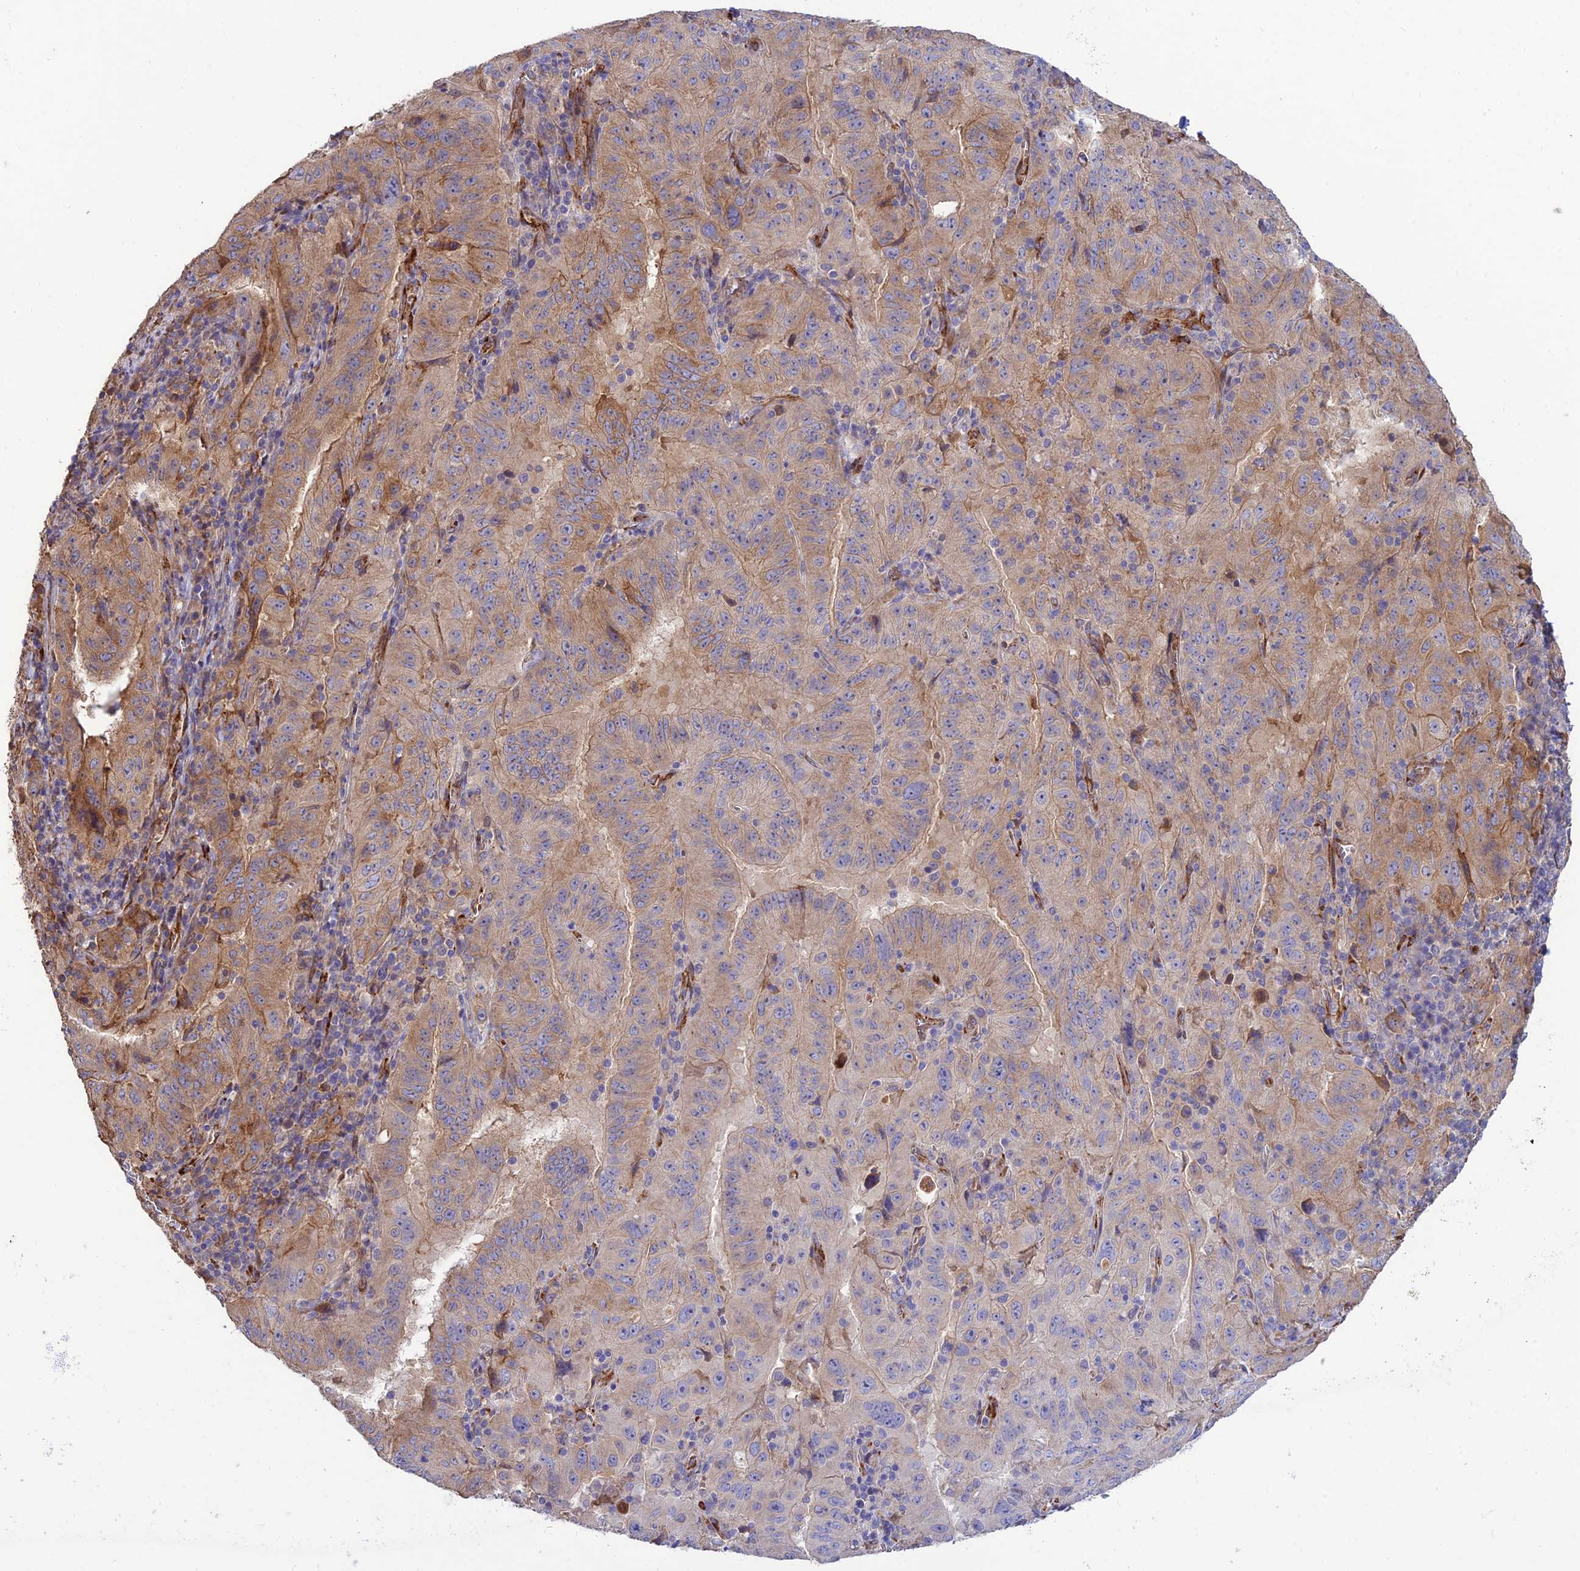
{"staining": {"intensity": "moderate", "quantity": "25%-75%", "location": "cytoplasmic/membranous"}, "tissue": "pancreatic cancer", "cell_type": "Tumor cells", "image_type": "cancer", "snomed": [{"axis": "morphology", "description": "Adenocarcinoma, NOS"}, {"axis": "topography", "description": "Pancreas"}], "caption": "A medium amount of moderate cytoplasmic/membranous positivity is seen in approximately 25%-75% of tumor cells in pancreatic adenocarcinoma tissue.", "gene": "CRTAP", "patient": {"sex": "male", "age": 63}}